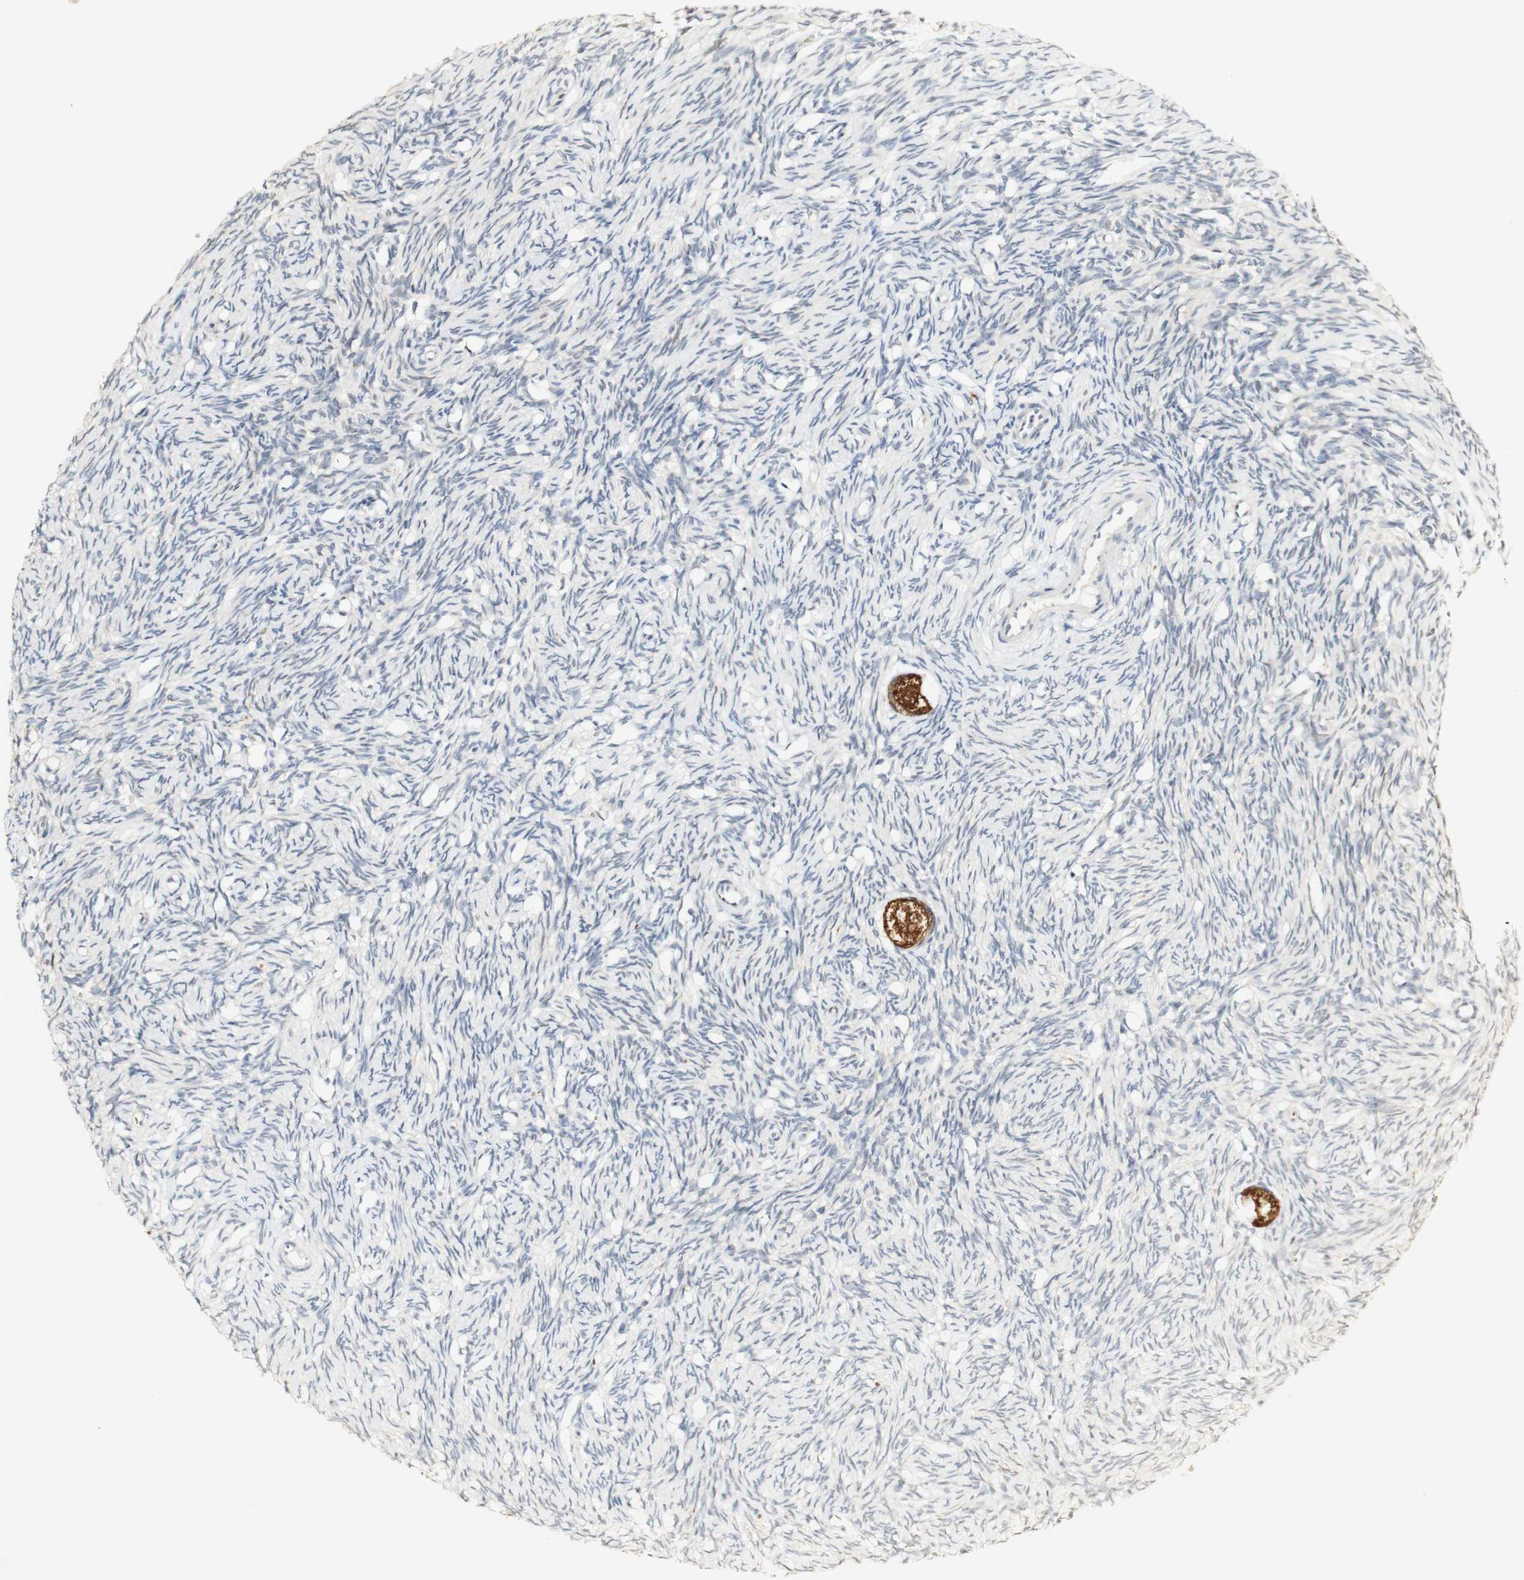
{"staining": {"intensity": "strong", "quantity": ">75%", "location": "cytoplasmic/membranous"}, "tissue": "ovary", "cell_type": "Follicle cells", "image_type": "normal", "snomed": [{"axis": "morphology", "description": "Normal tissue, NOS"}, {"axis": "topography", "description": "Ovary"}], "caption": "Immunohistochemistry (IHC) staining of benign ovary, which displays high levels of strong cytoplasmic/membranous expression in approximately >75% of follicle cells indicating strong cytoplasmic/membranous protein staining. The staining was performed using DAB (brown) for protein detection and nuclei were counterstained in hematoxylin (blue).", "gene": "SYT7", "patient": {"sex": "female", "age": 33}}